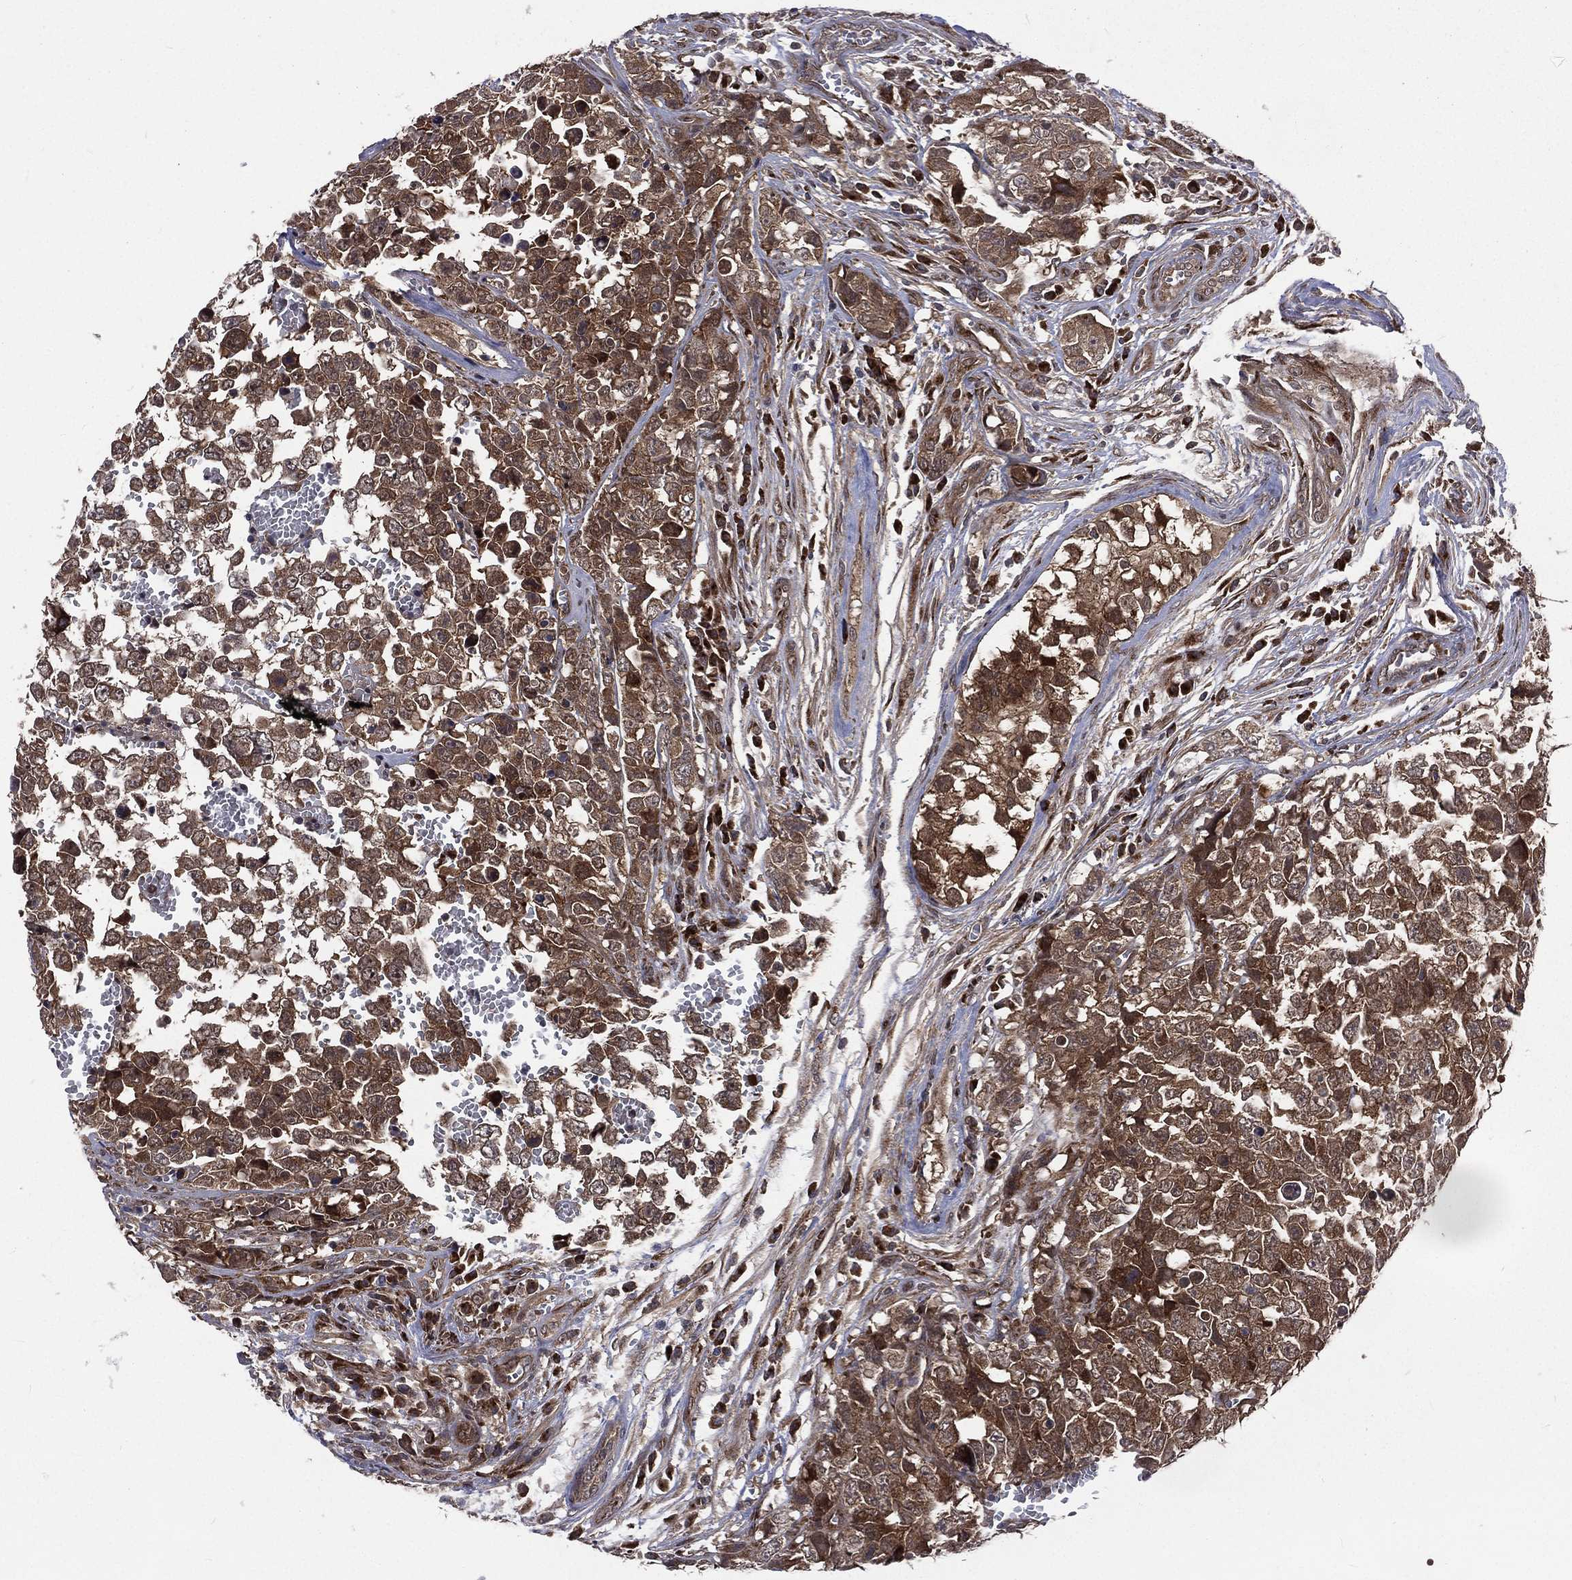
{"staining": {"intensity": "moderate", "quantity": ">75%", "location": "cytoplasmic/membranous"}, "tissue": "testis cancer", "cell_type": "Tumor cells", "image_type": "cancer", "snomed": [{"axis": "morphology", "description": "Carcinoma, Embryonal, NOS"}, {"axis": "topography", "description": "Testis"}], "caption": "Immunohistochemistry of testis cancer (embryonal carcinoma) shows medium levels of moderate cytoplasmic/membranous staining in about >75% of tumor cells.", "gene": "ARL3", "patient": {"sex": "male", "age": 23}}